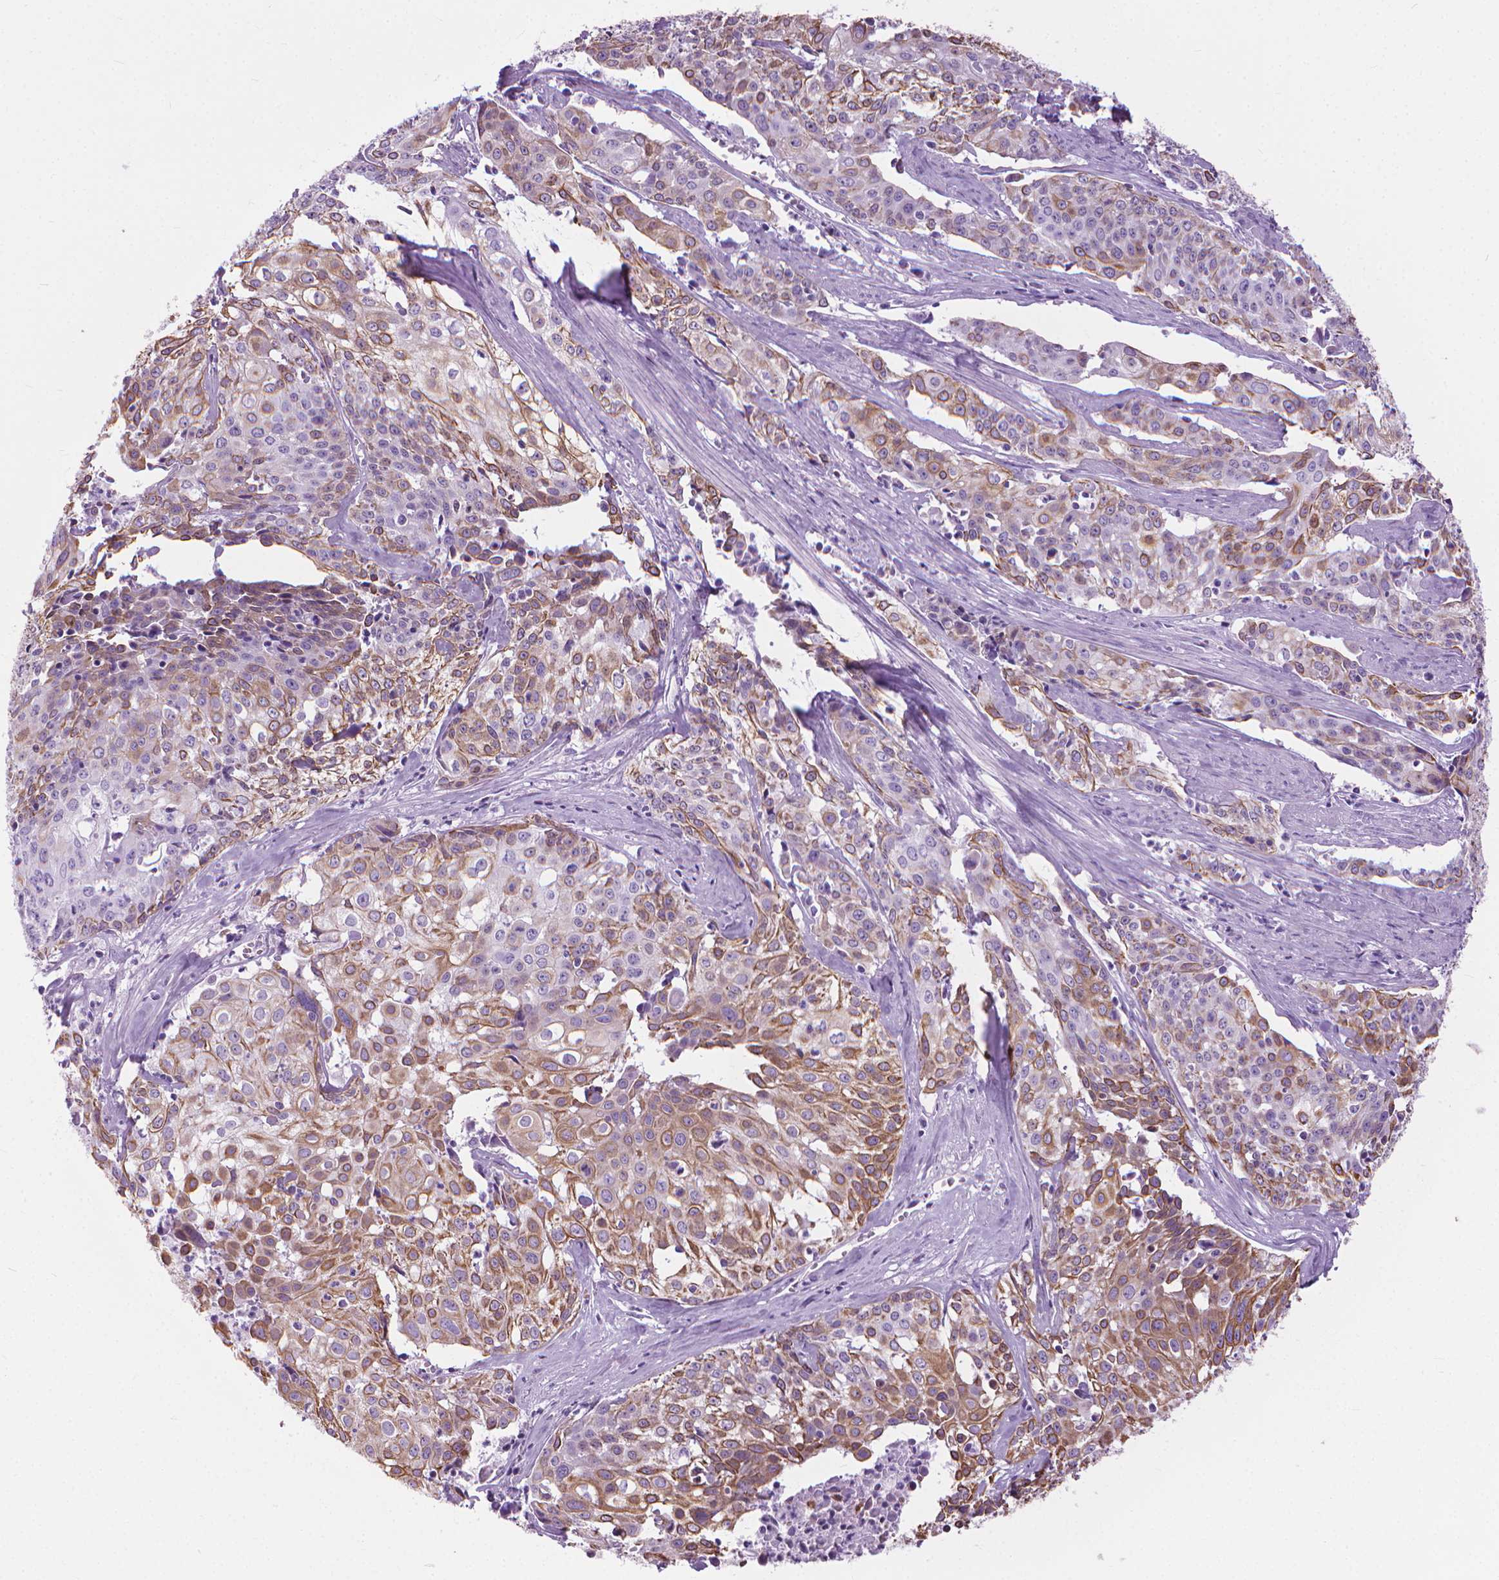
{"staining": {"intensity": "moderate", "quantity": "25%-75%", "location": "cytoplasmic/membranous"}, "tissue": "cervical cancer", "cell_type": "Tumor cells", "image_type": "cancer", "snomed": [{"axis": "morphology", "description": "Squamous cell carcinoma, NOS"}, {"axis": "topography", "description": "Cervix"}], "caption": "Immunohistochemistry (IHC) image of neoplastic tissue: human cervical cancer stained using immunohistochemistry (IHC) displays medium levels of moderate protein expression localized specifically in the cytoplasmic/membranous of tumor cells, appearing as a cytoplasmic/membranous brown color.", "gene": "HTR2B", "patient": {"sex": "female", "age": 39}}